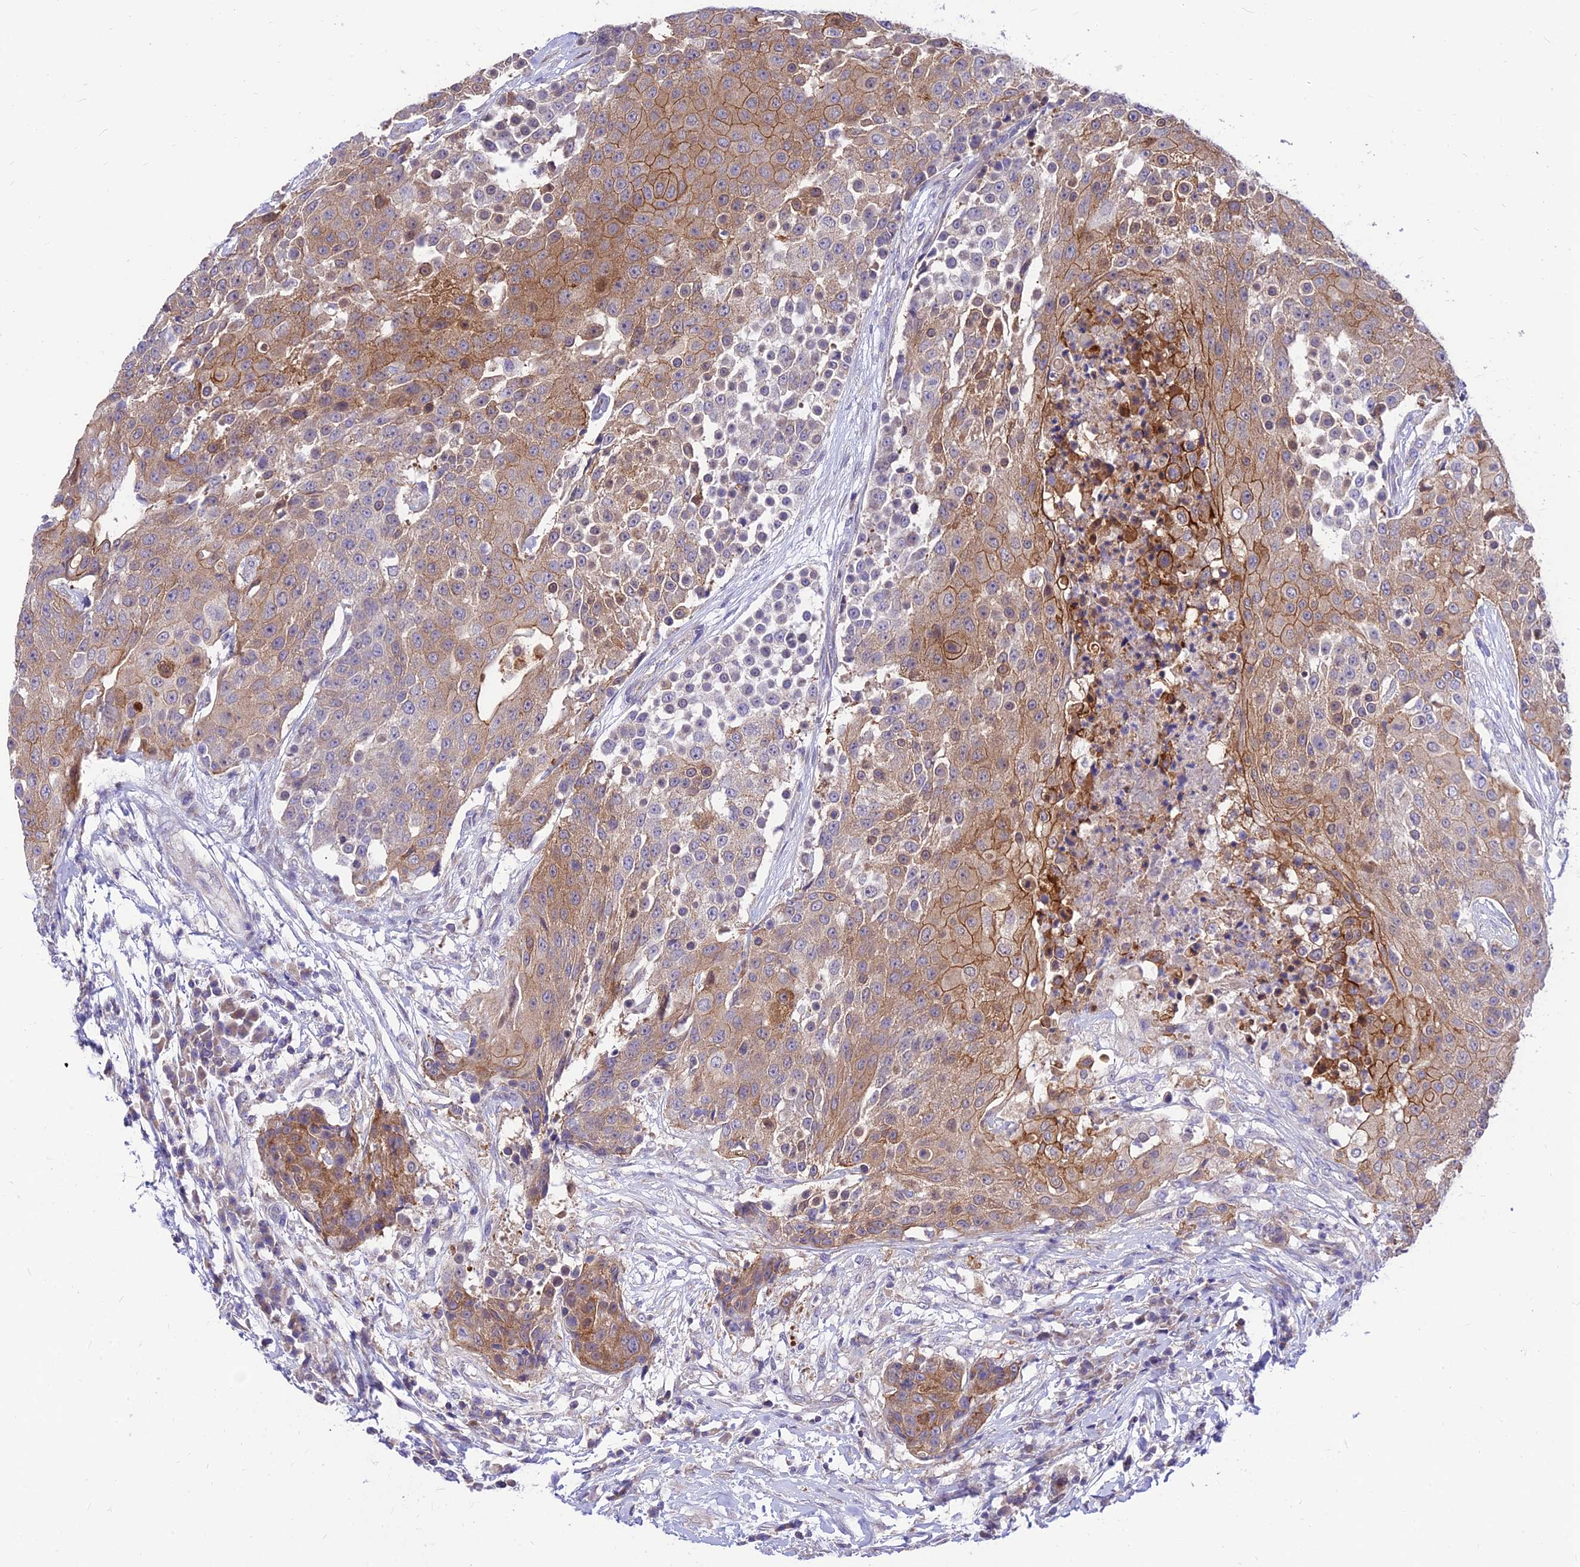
{"staining": {"intensity": "moderate", "quantity": "25%-75%", "location": "cytoplasmic/membranous"}, "tissue": "urothelial cancer", "cell_type": "Tumor cells", "image_type": "cancer", "snomed": [{"axis": "morphology", "description": "Urothelial carcinoma, High grade"}, {"axis": "topography", "description": "Urinary bladder"}], "caption": "Protein staining of urothelial cancer tissue displays moderate cytoplasmic/membranous positivity in approximately 25%-75% of tumor cells. (DAB IHC, brown staining for protein, blue staining for nuclei).", "gene": "C6orf132", "patient": {"sex": "female", "age": 63}}